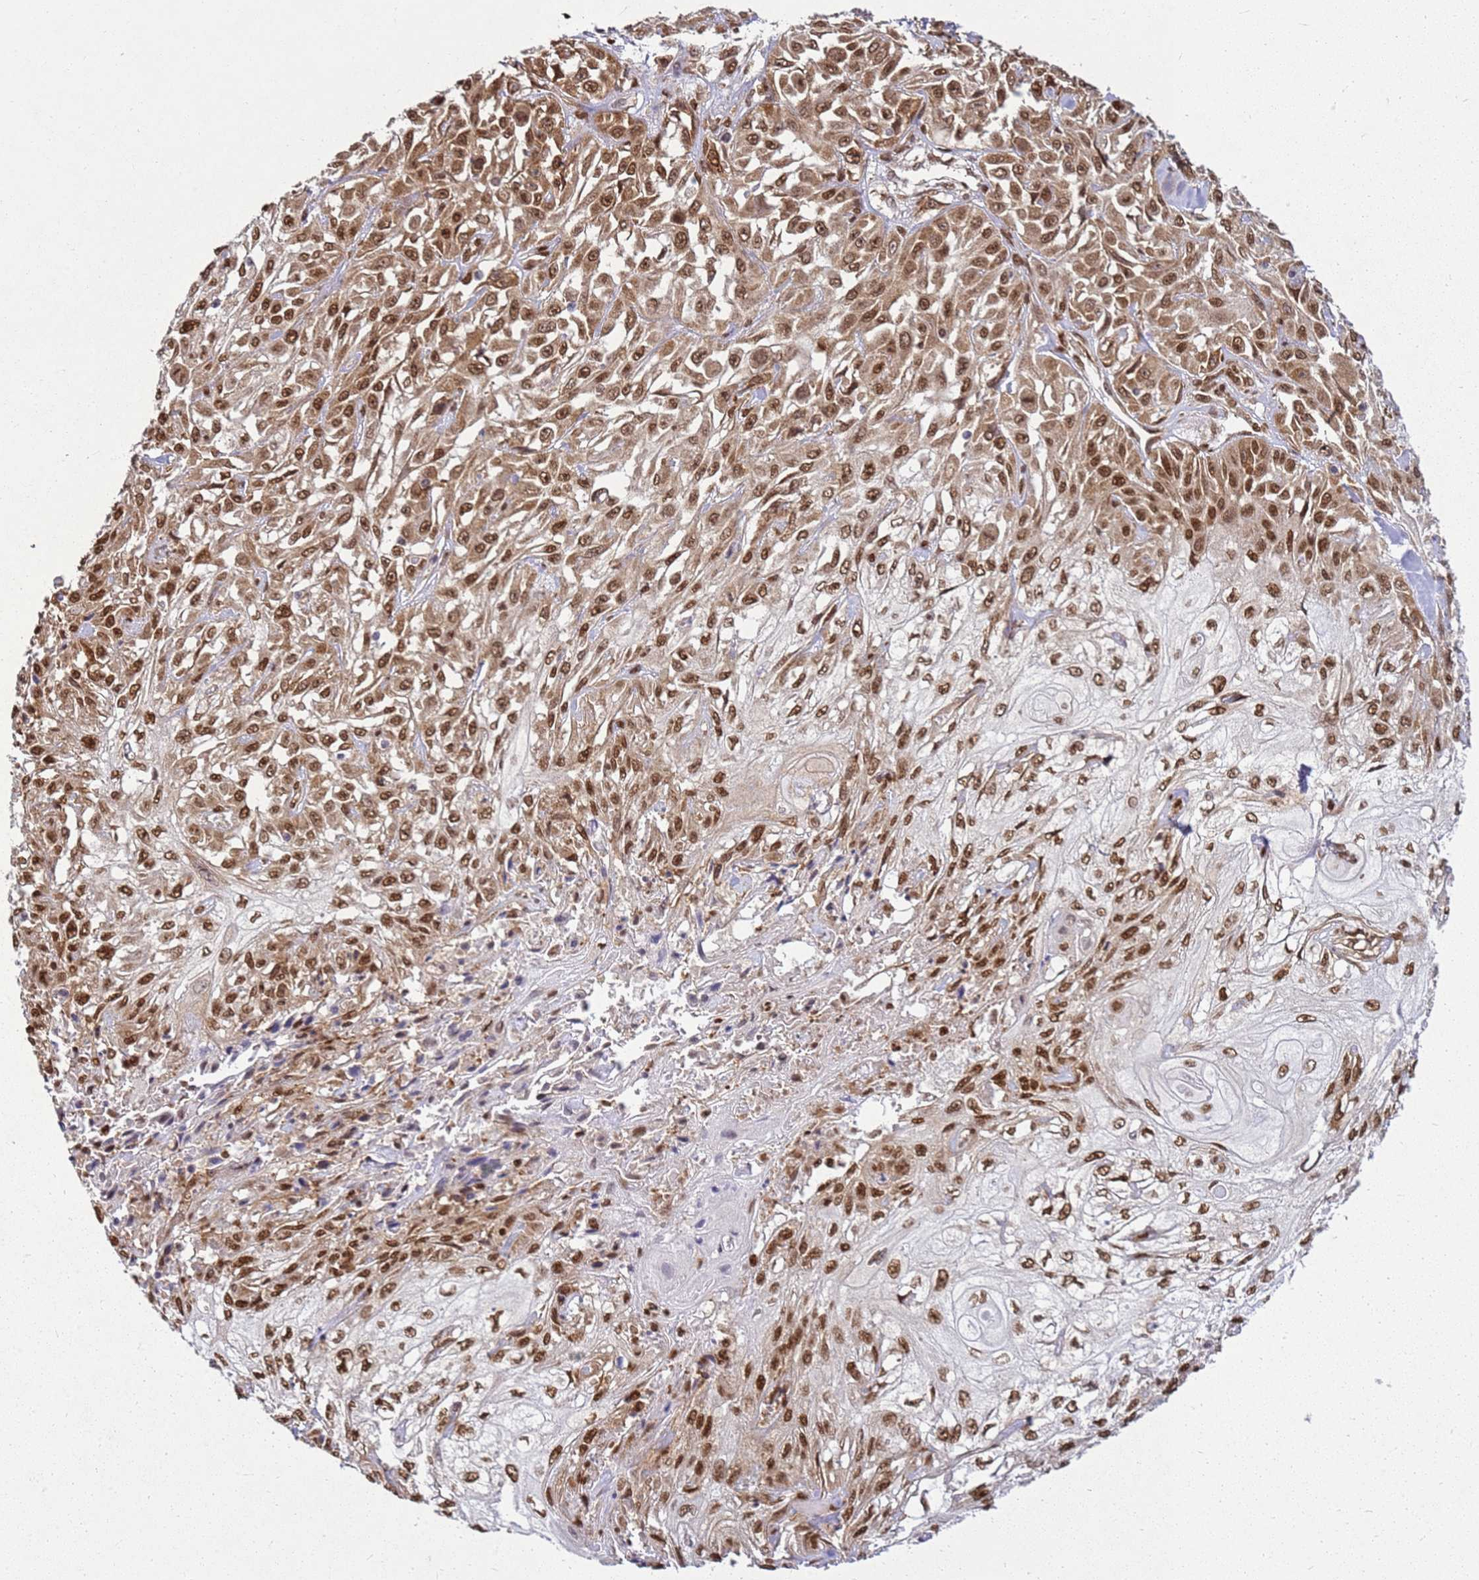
{"staining": {"intensity": "moderate", "quantity": ">75%", "location": "cytoplasmic/membranous,nuclear"}, "tissue": "skin cancer", "cell_type": "Tumor cells", "image_type": "cancer", "snomed": [{"axis": "morphology", "description": "Squamous cell carcinoma, NOS"}, {"axis": "morphology", "description": "Squamous cell carcinoma, metastatic, NOS"}, {"axis": "topography", "description": "Skin"}, {"axis": "topography", "description": "Lymph node"}], "caption": "Immunohistochemistry (IHC) staining of skin cancer (metastatic squamous cell carcinoma), which demonstrates medium levels of moderate cytoplasmic/membranous and nuclear positivity in approximately >75% of tumor cells indicating moderate cytoplasmic/membranous and nuclear protein staining. The staining was performed using DAB (3,3'-diaminobenzidine) (brown) for protein detection and nuclei were counterstained in hematoxylin (blue).", "gene": "APEX1", "patient": {"sex": "male", "age": 75}}